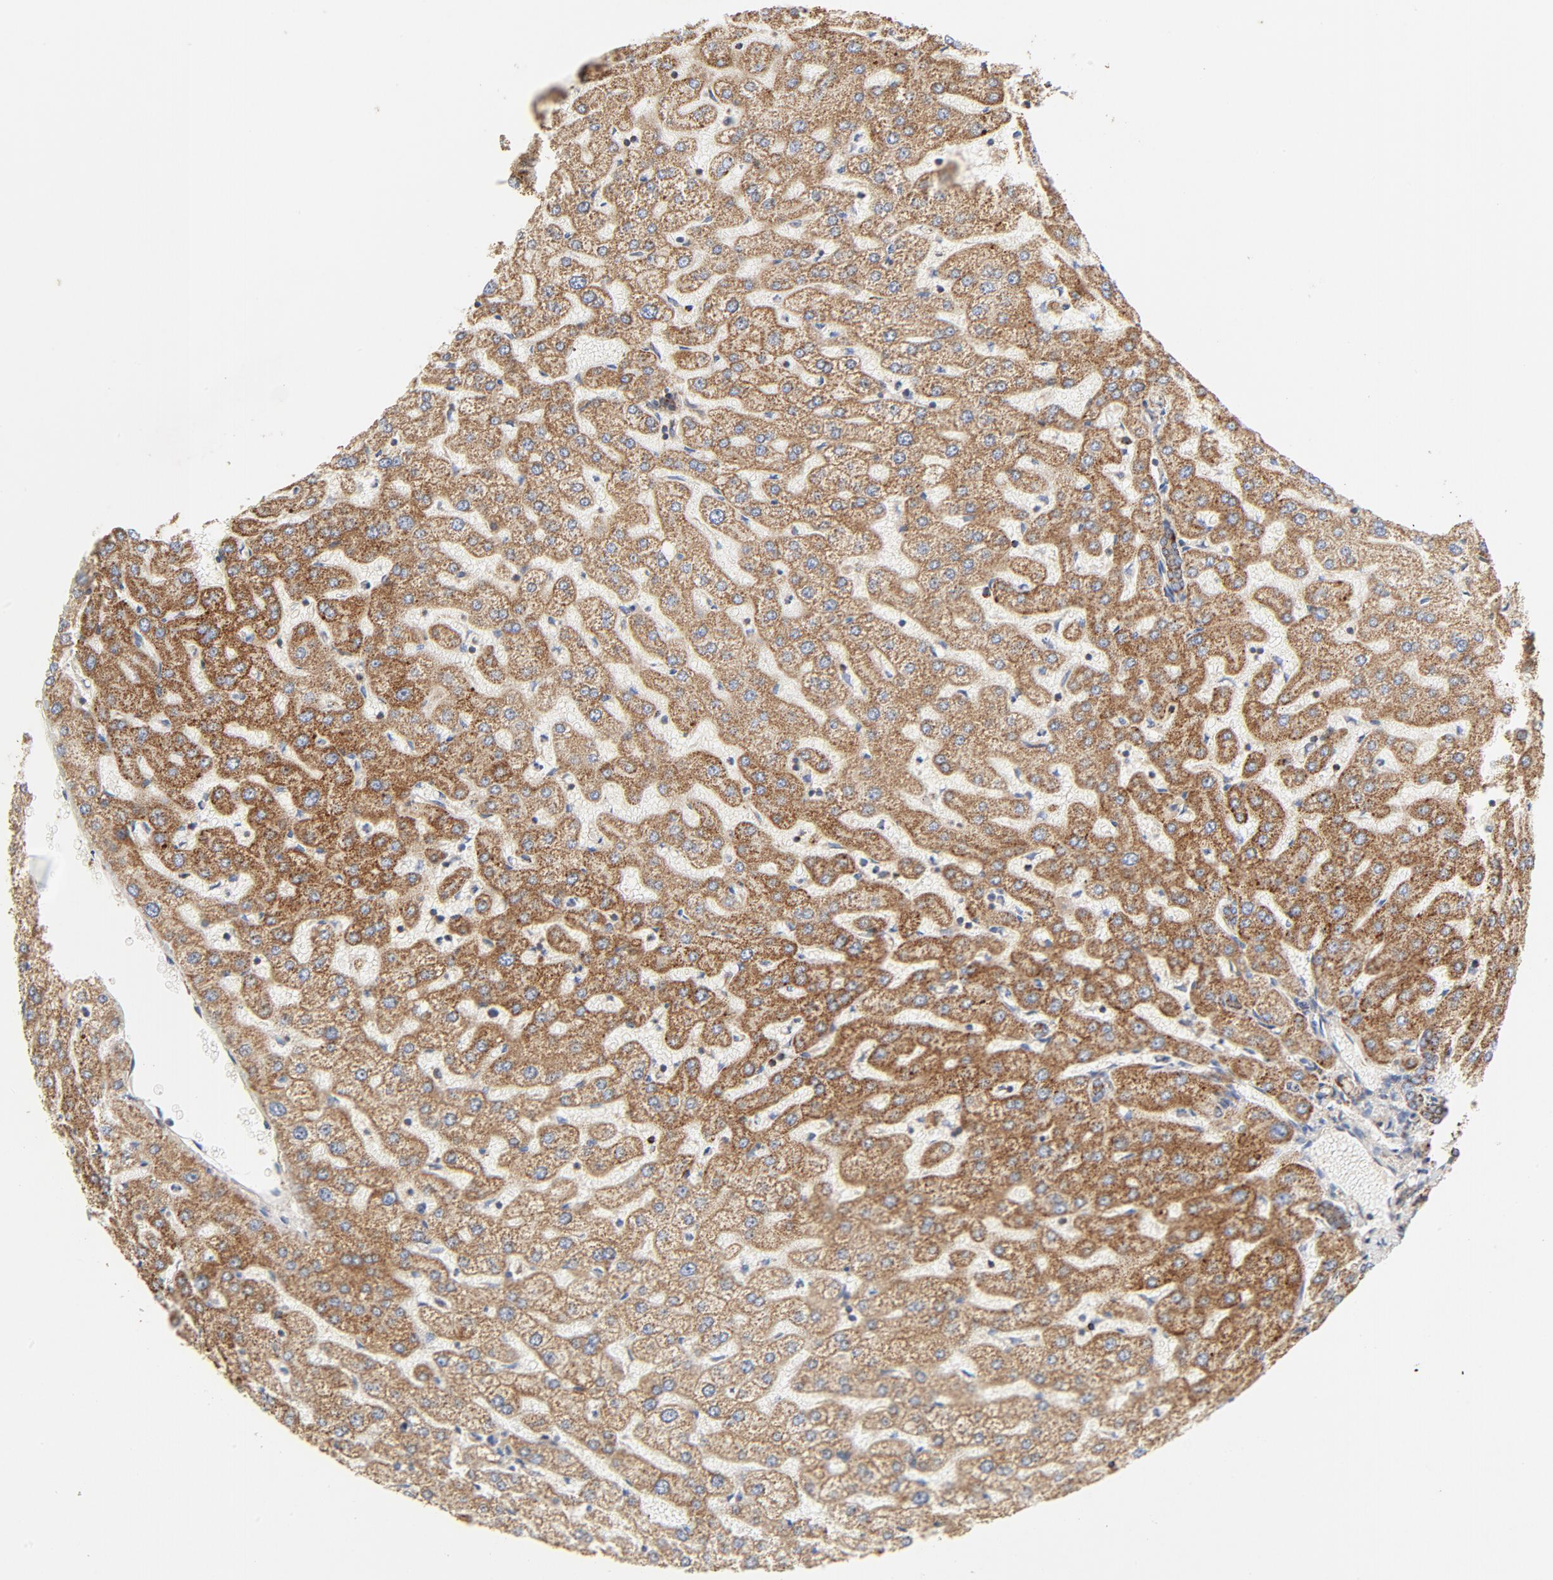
{"staining": {"intensity": "strong", "quantity": ">75%", "location": "cytoplasmic/membranous"}, "tissue": "liver", "cell_type": "Cholangiocytes", "image_type": "normal", "snomed": [{"axis": "morphology", "description": "Normal tissue, NOS"}, {"axis": "morphology", "description": "Fibrosis, NOS"}, {"axis": "topography", "description": "Liver"}], "caption": "Immunohistochemistry micrograph of unremarkable human liver stained for a protein (brown), which demonstrates high levels of strong cytoplasmic/membranous expression in about >75% of cholangiocytes.", "gene": "PCNX4", "patient": {"sex": "female", "age": 29}}